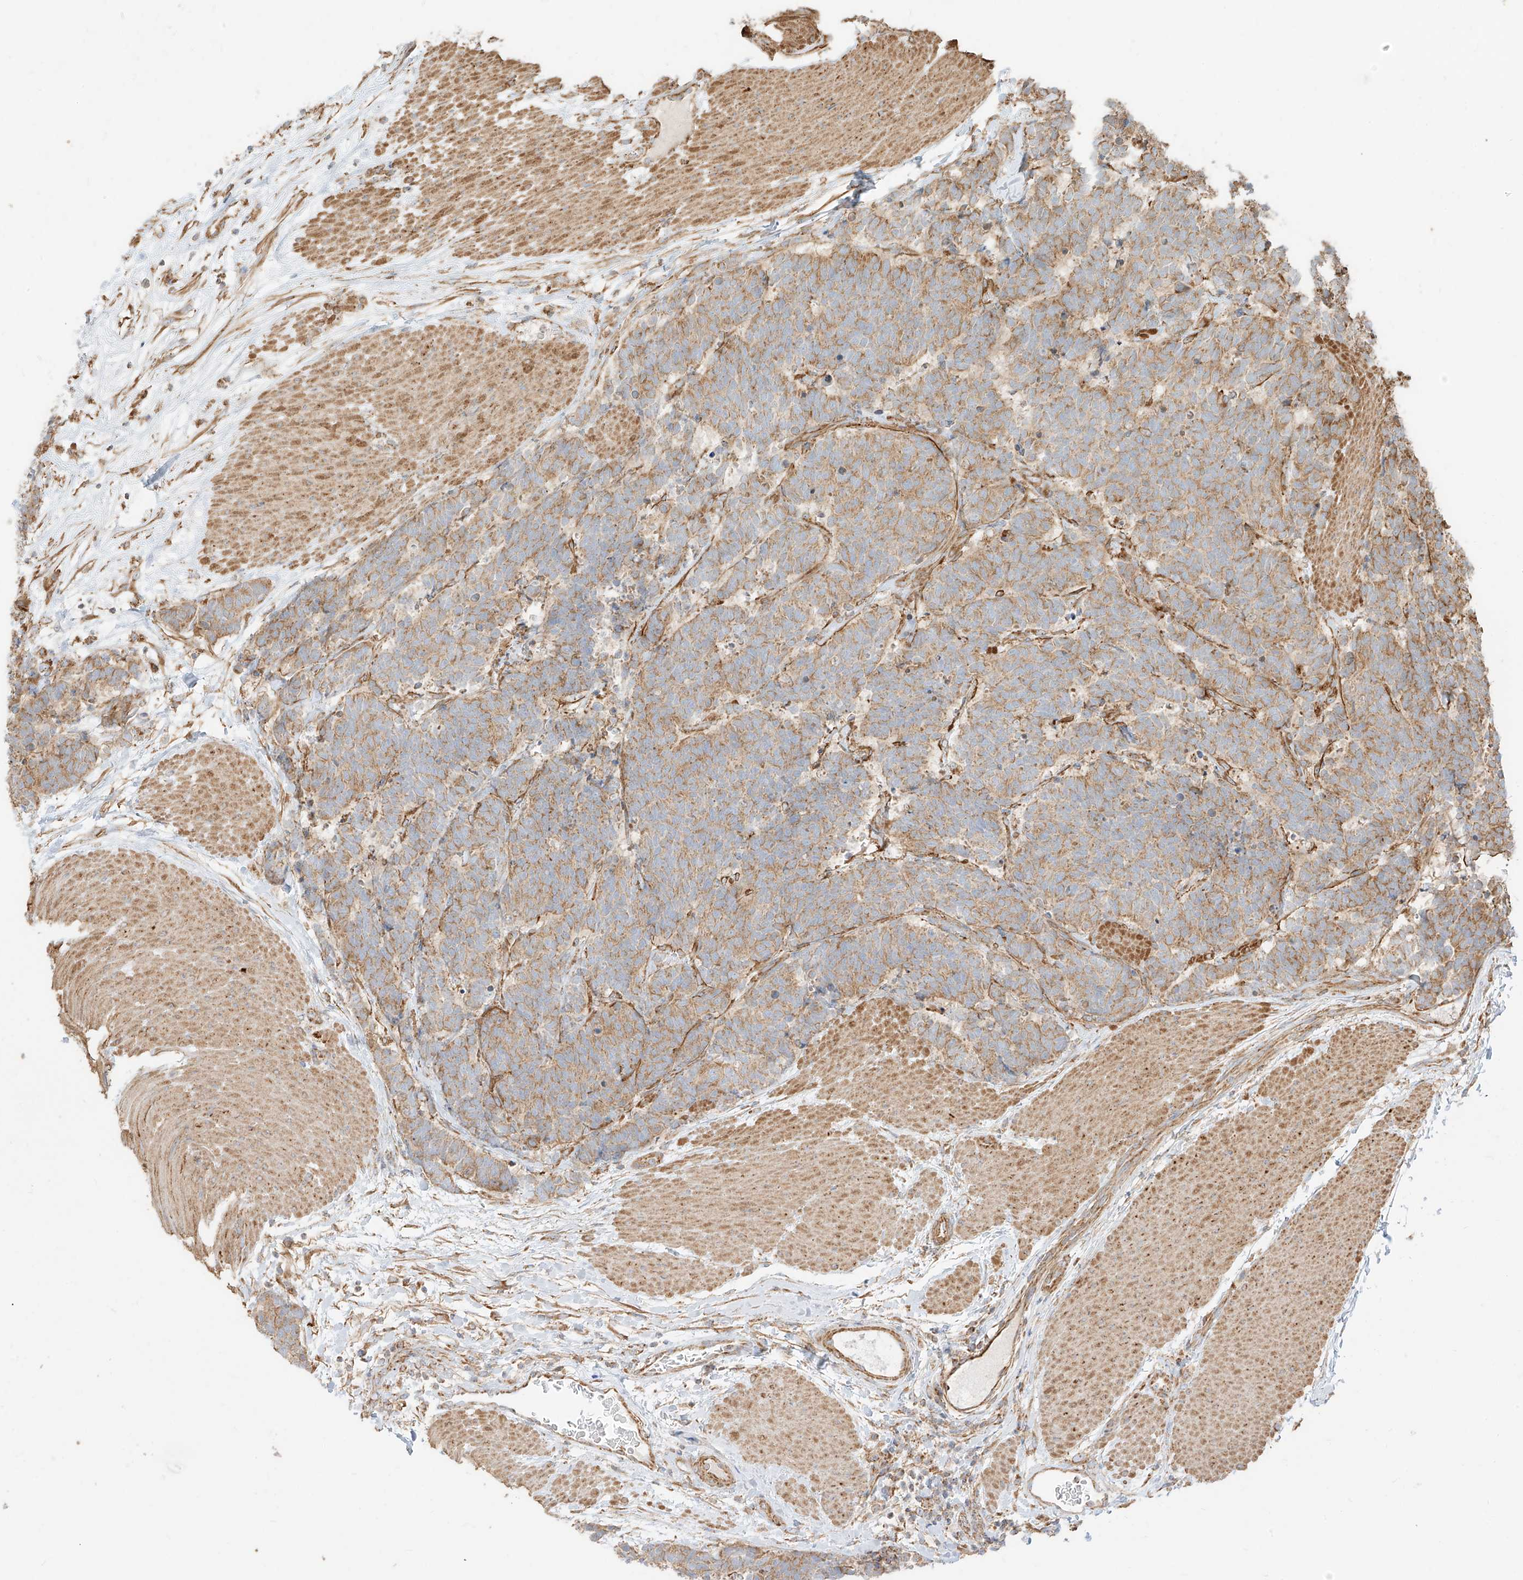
{"staining": {"intensity": "moderate", "quantity": ">75%", "location": "cytoplasmic/membranous"}, "tissue": "carcinoid", "cell_type": "Tumor cells", "image_type": "cancer", "snomed": [{"axis": "morphology", "description": "Carcinoma, NOS"}, {"axis": "morphology", "description": "Carcinoid, malignant, NOS"}, {"axis": "topography", "description": "Urinary bladder"}], "caption": "Carcinoma stained for a protein exhibits moderate cytoplasmic/membranous positivity in tumor cells.", "gene": "PLCL1", "patient": {"sex": "male", "age": 57}}